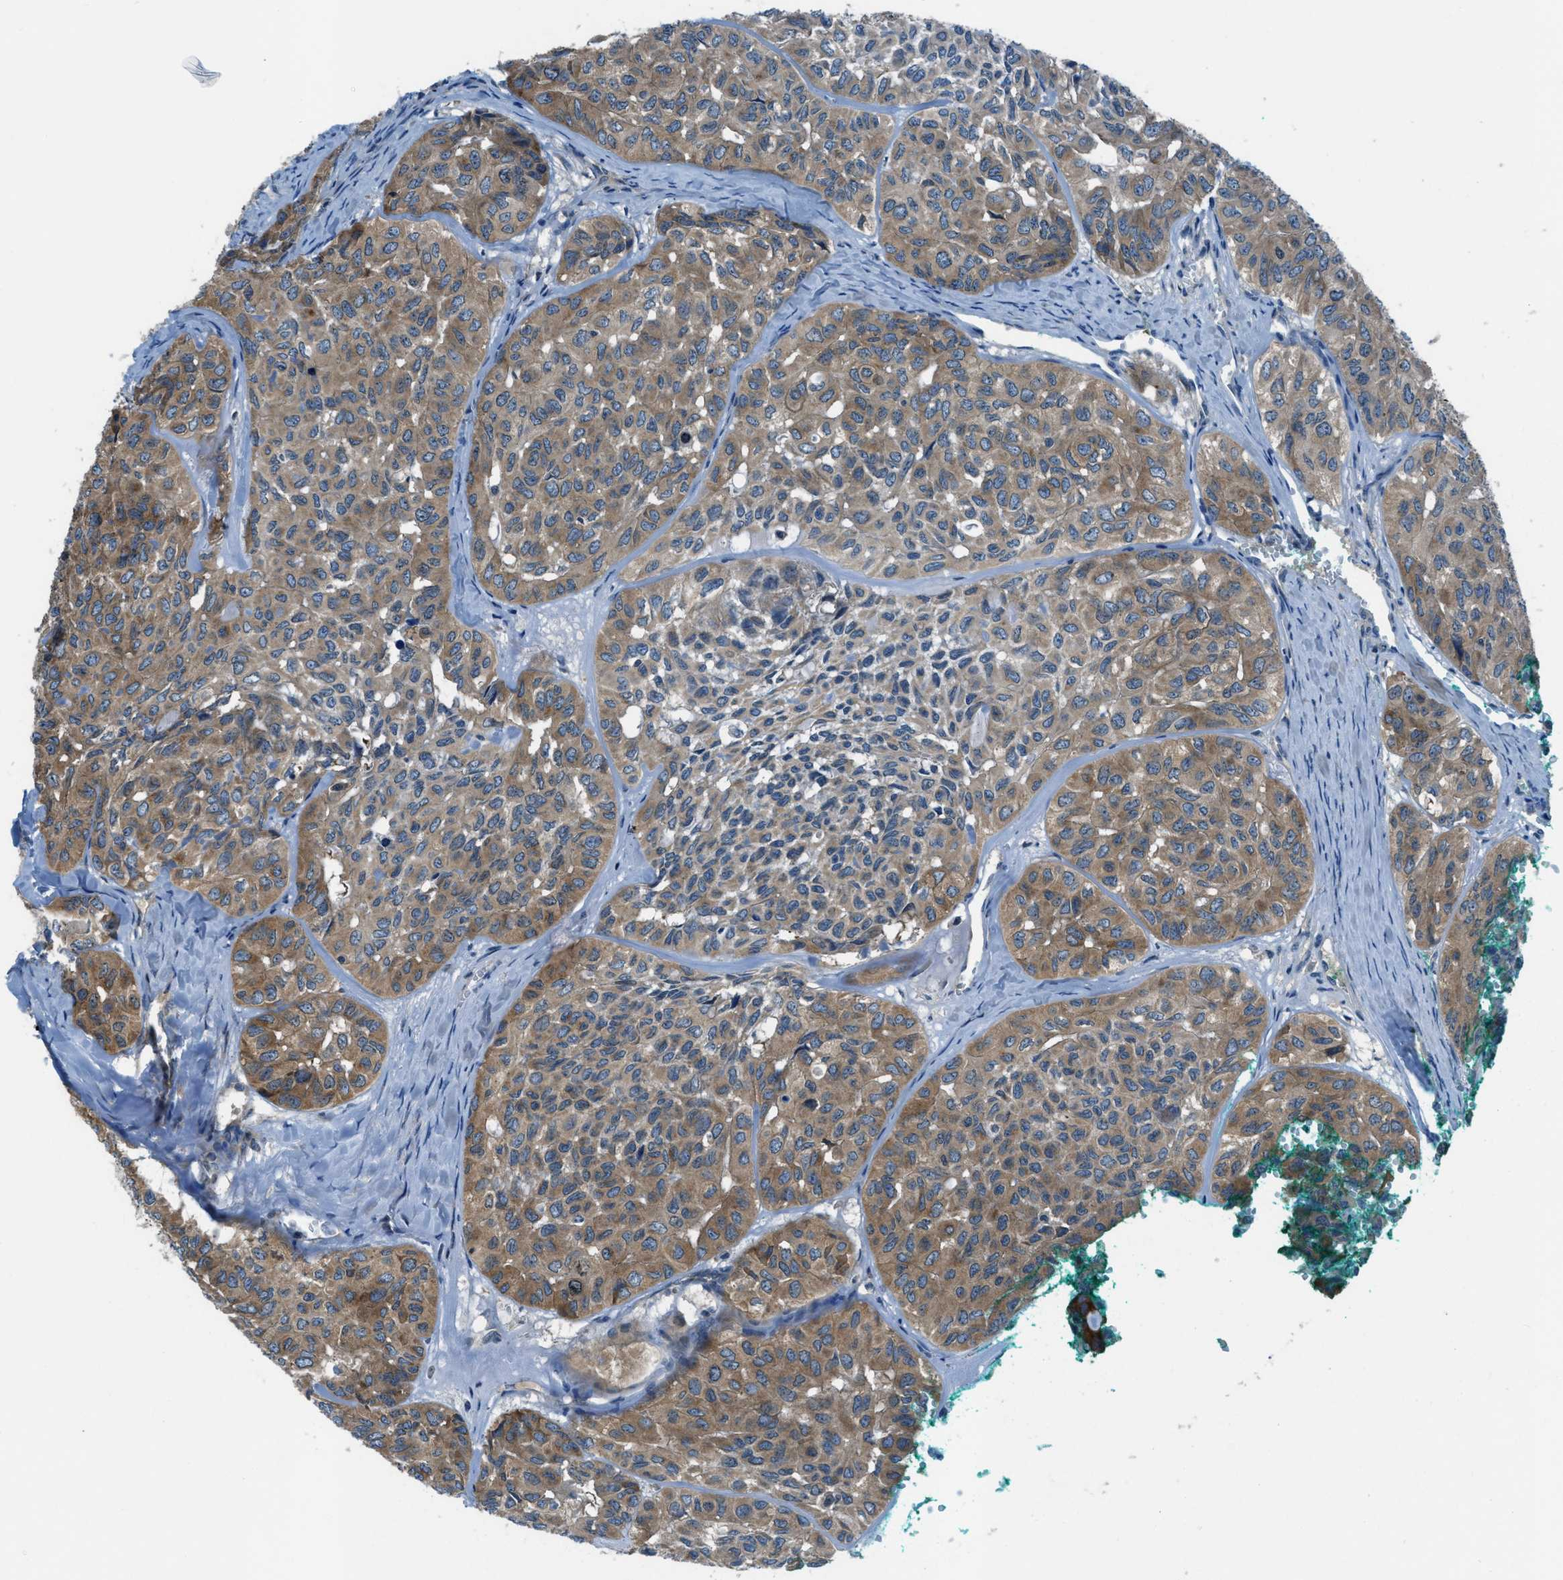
{"staining": {"intensity": "moderate", "quantity": ">75%", "location": "cytoplasmic/membranous"}, "tissue": "head and neck cancer", "cell_type": "Tumor cells", "image_type": "cancer", "snomed": [{"axis": "morphology", "description": "Adenocarcinoma, NOS"}, {"axis": "topography", "description": "Salivary gland, NOS"}, {"axis": "topography", "description": "Head-Neck"}], "caption": "Moderate cytoplasmic/membranous positivity for a protein is appreciated in about >75% of tumor cells of head and neck adenocarcinoma using IHC.", "gene": "ARFGAP2", "patient": {"sex": "female", "age": 76}}